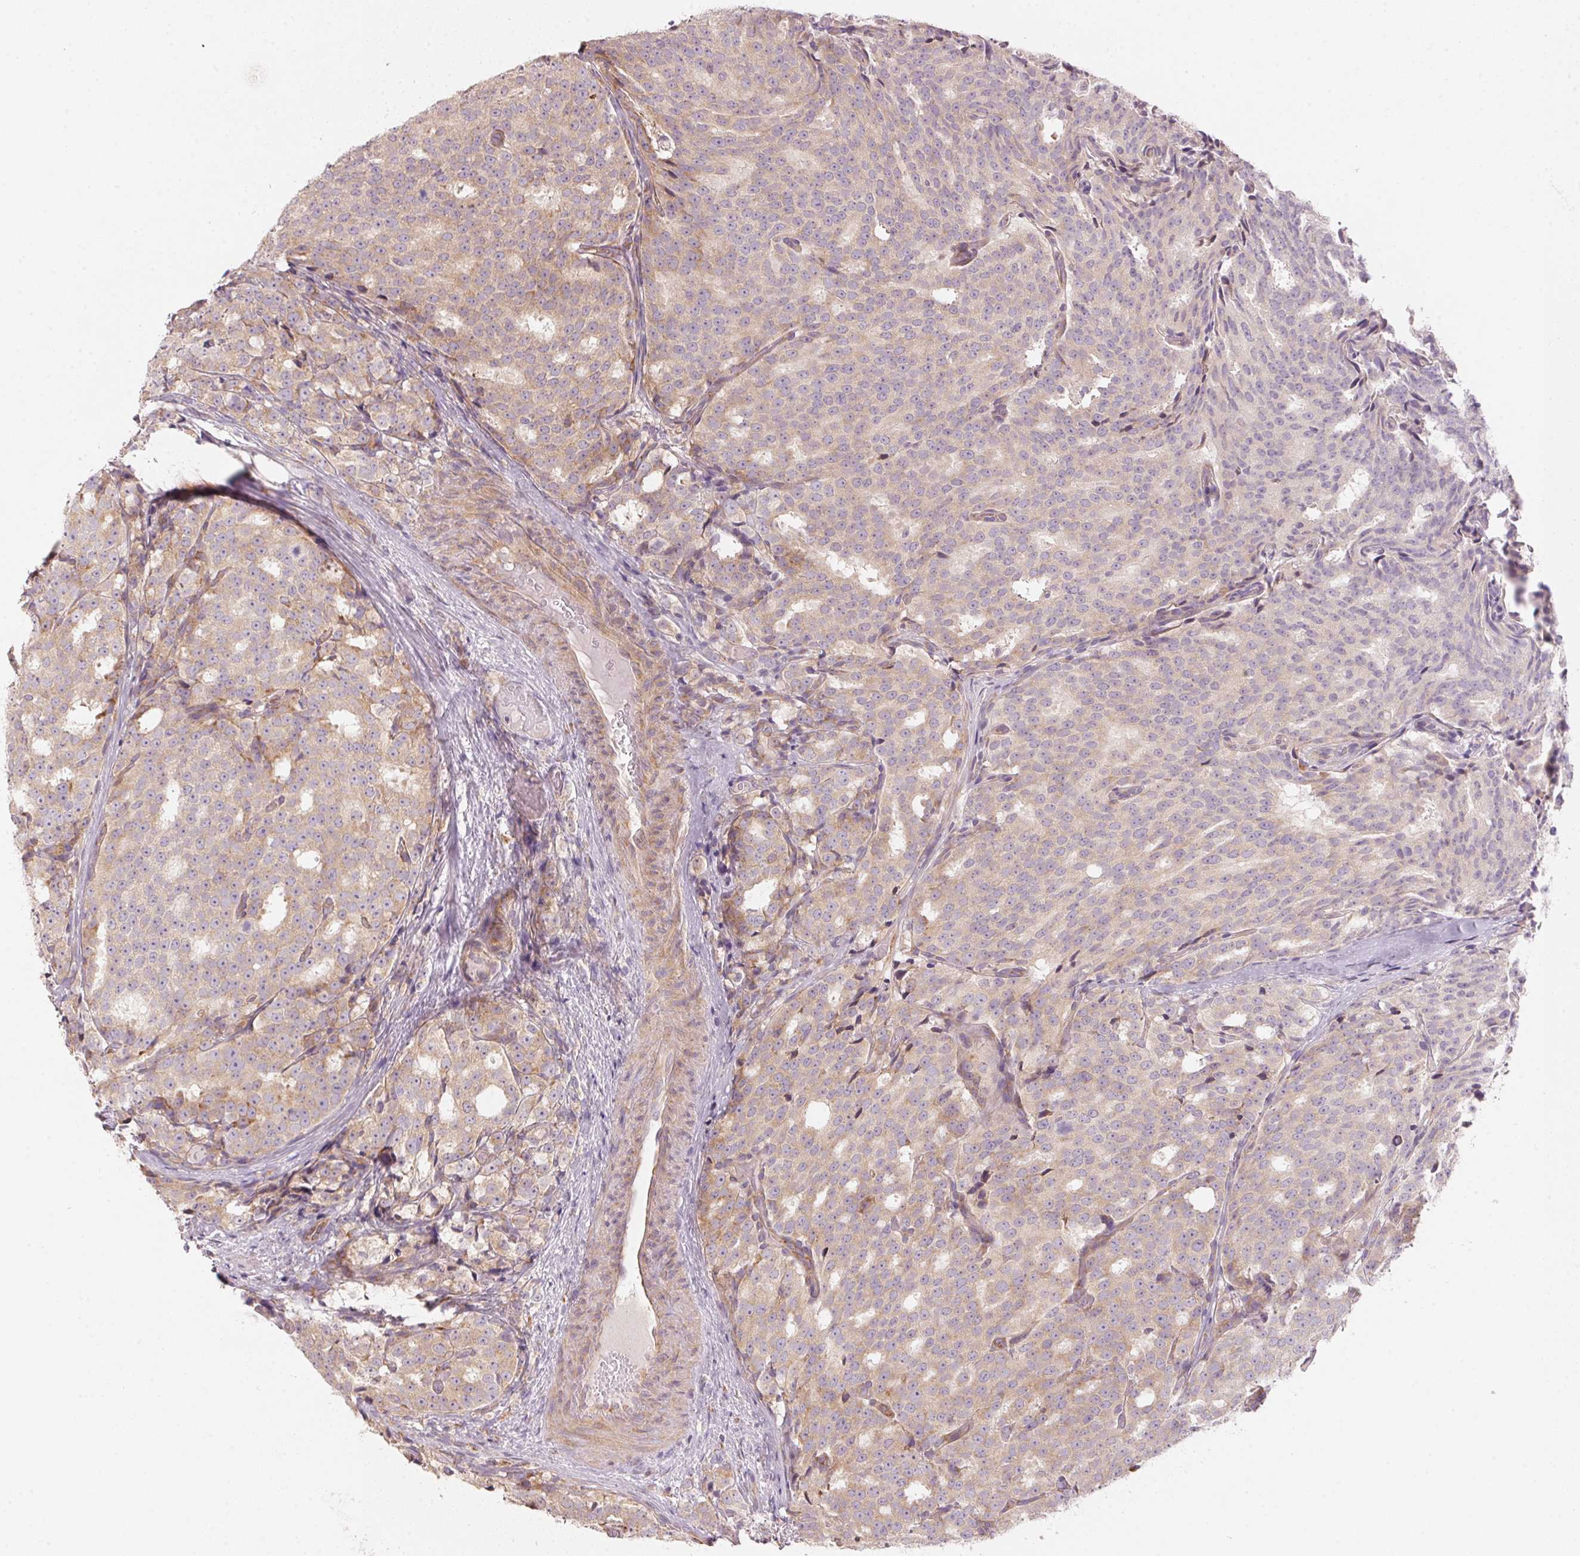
{"staining": {"intensity": "weak", "quantity": "25%-75%", "location": "cytoplasmic/membranous"}, "tissue": "prostate cancer", "cell_type": "Tumor cells", "image_type": "cancer", "snomed": [{"axis": "morphology", "description": "Adenocarcinoma, High grade"}, {"axis": "topography", "description": "Prostate"}], "caption": "Immunohistochemical staining of human prostate cancer reveals low levels of weak cytoplasmic/membranous staining in about 25%-75% of tumor cells.", "gene": "BLOC1S2", "patient": {"sex": "male", "age": 53}}